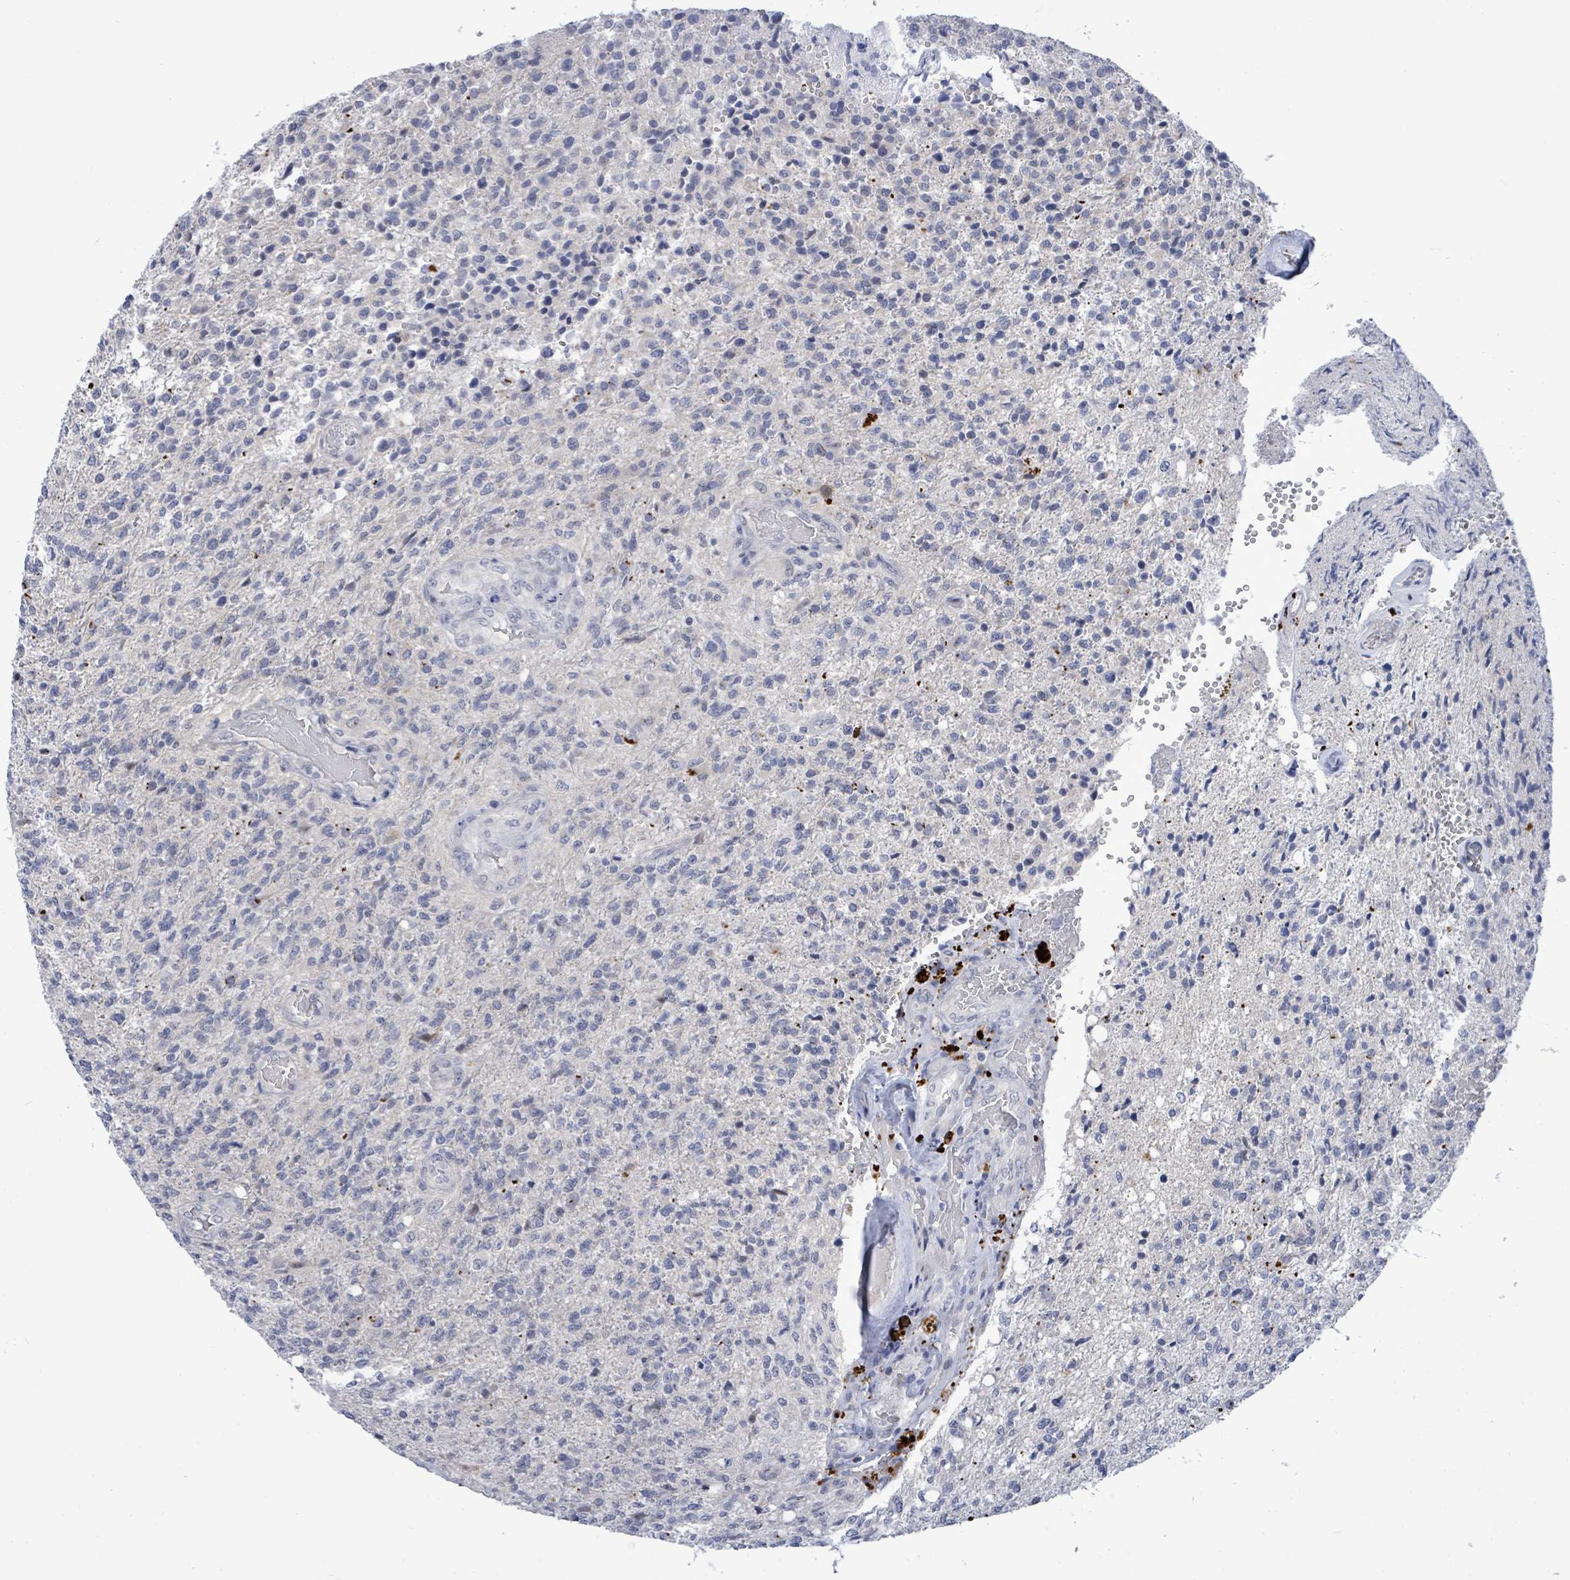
{"staining": {"intensity": "negative", "quantity": "none", "location": "none"}, "tissue": "glioma", "cell_type": "Tumor cells", "image_type": "cancer", "snomed": [{"axis": "morphology", "description": "Glioma, malignant, High grade"}, {"axis": "topography", "description": "Brain"}], "caption": "Human high-grade glioma (malignant) stained for a protein using immunohistochemistry (IHC) exhibits no staining in tumor cells.", "gene": "CT45A5", "patient": {"sex": "male", "age": 56}}